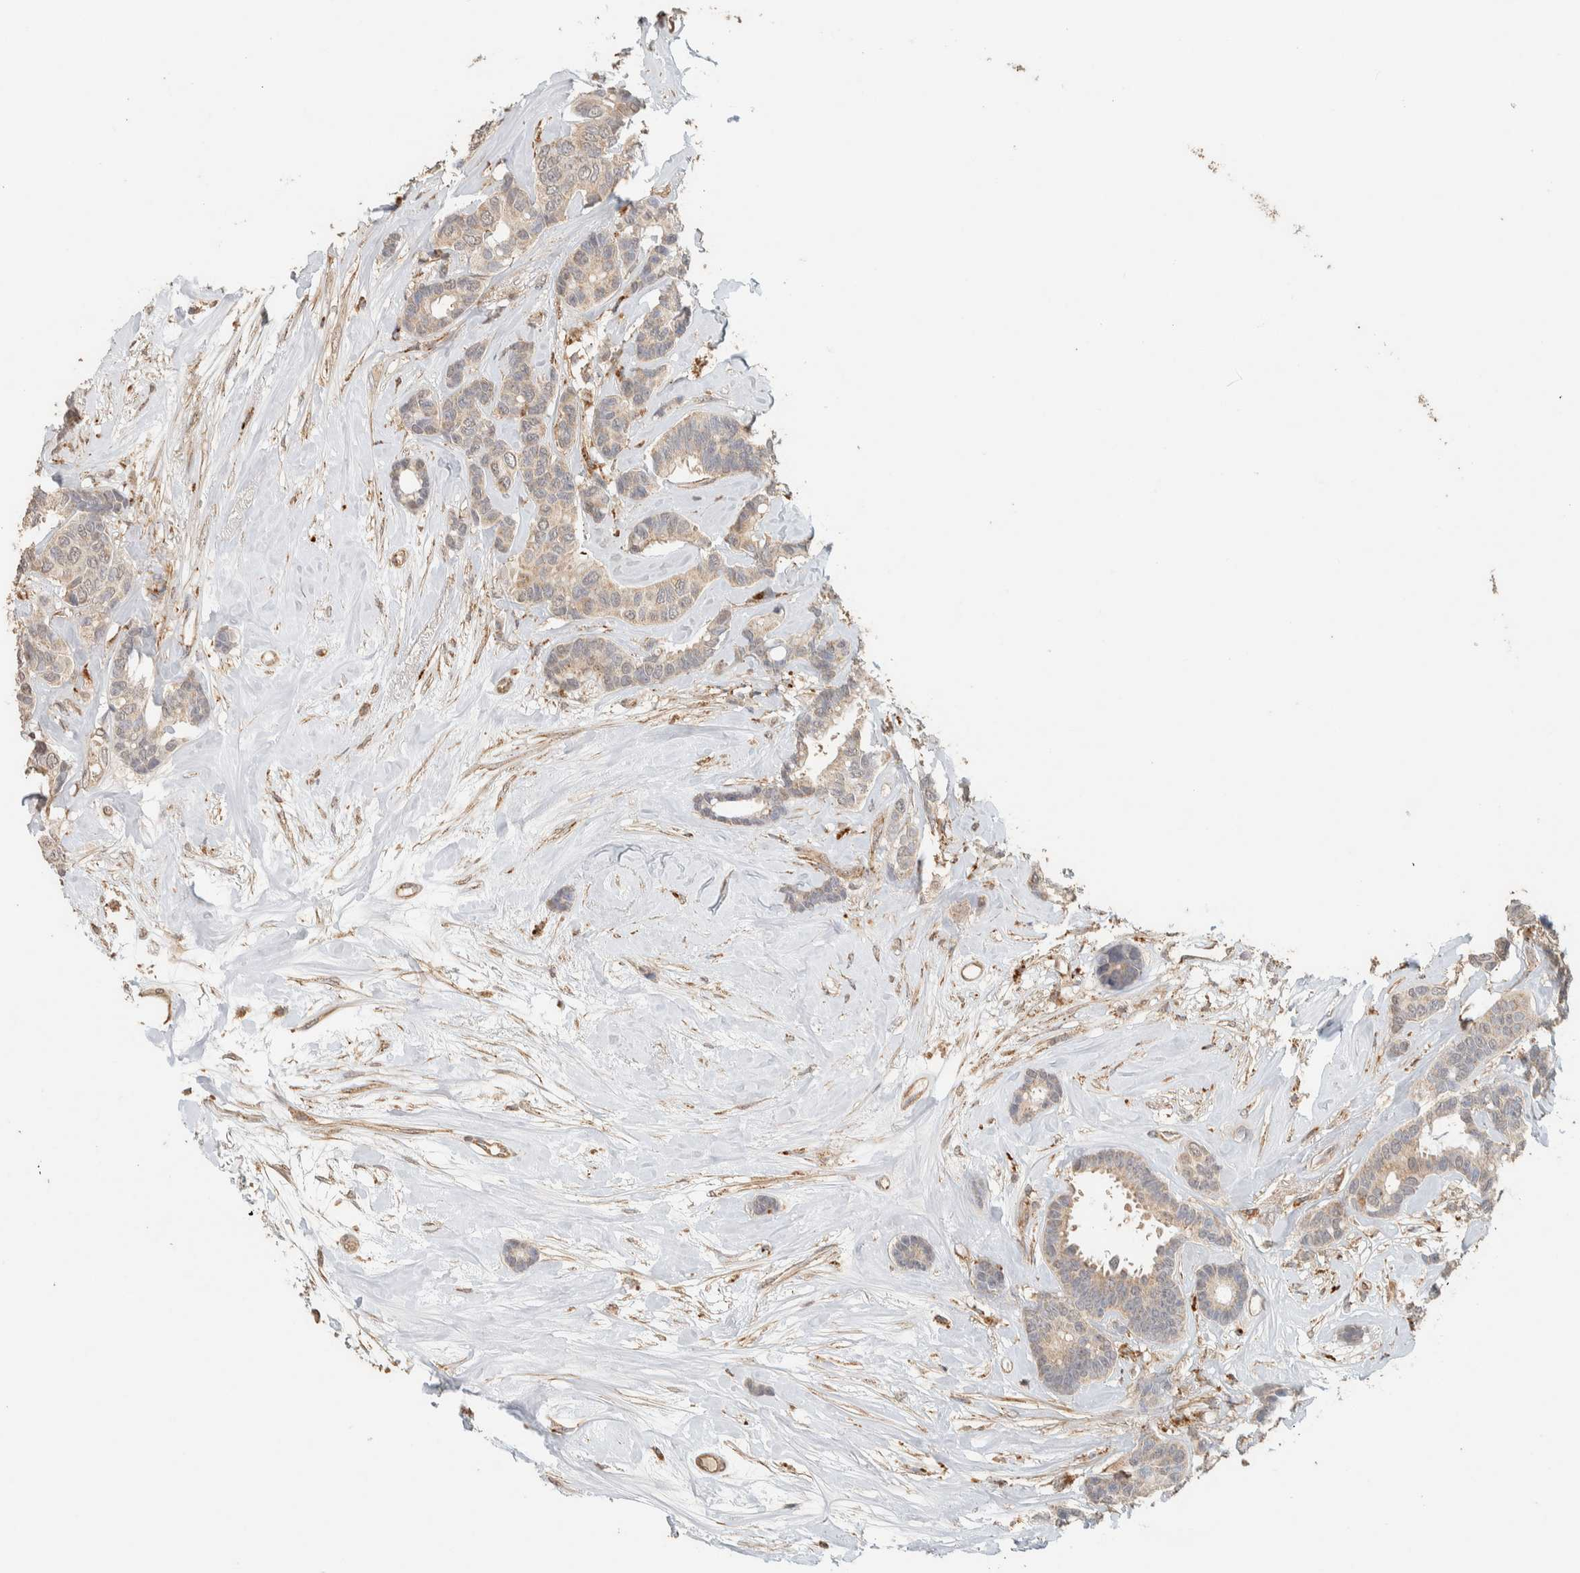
{"staining": {"intensity": "weak", "quantity": "25%-75%", "location": "cytoplasmic/membranous"}, "tissue": "breast cancer", "cell_type": "Tumor cells", "image_type": "cancer", "snomed": [{"axis": "morphology", "description": "Duct carcinoma"}, {"axis": "topography", "description": "Breast"}], "caption": "Tumor cells demonstrate weak cytoplasmic/membranous staining in about 25%-75% of cells in breast cancer.", "gene": "PDE7B", "patient": {"sex": "female", "age": 87}}